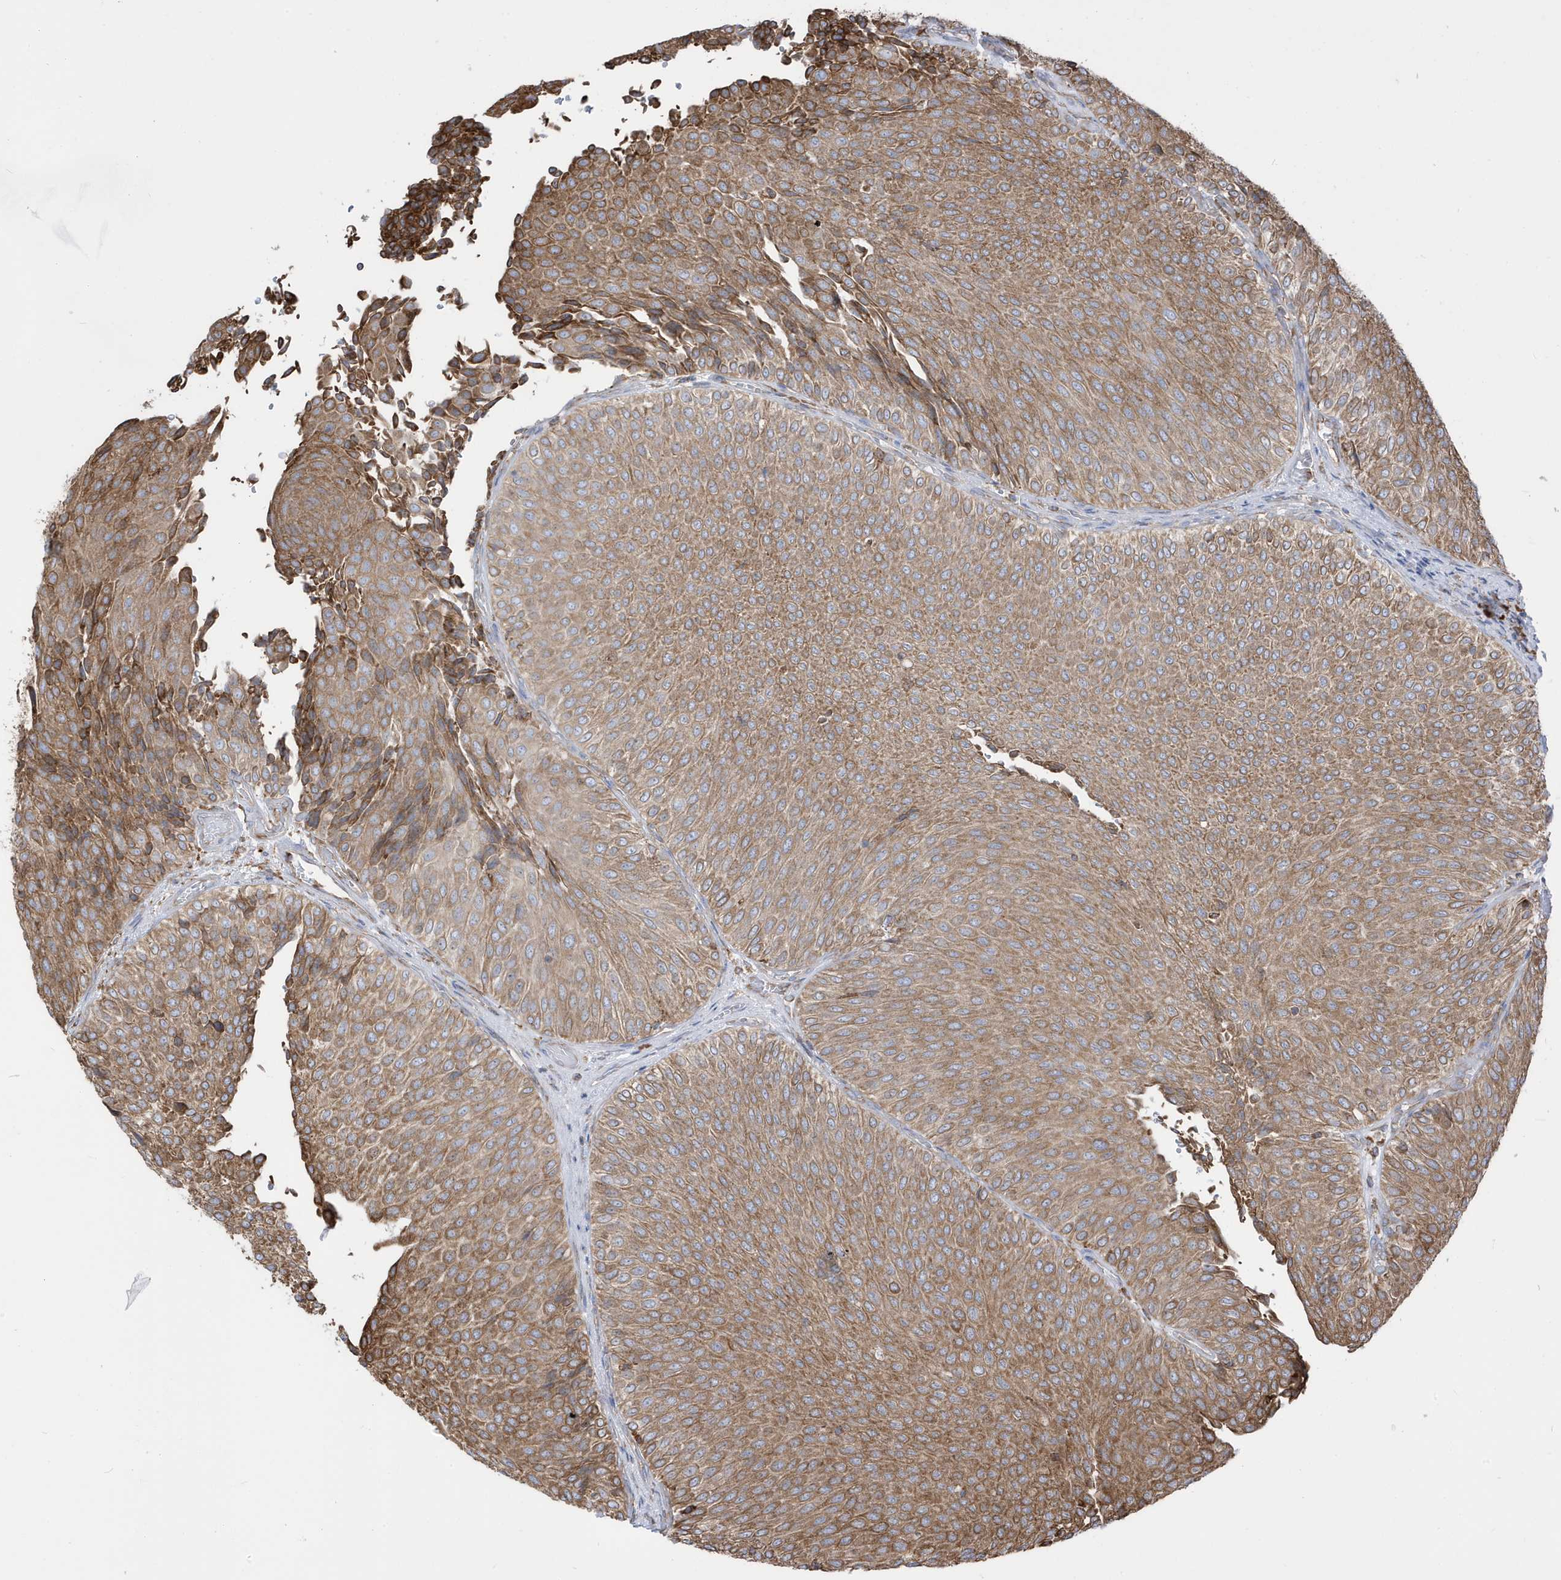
{"staining": {"intensity": "moderate", "quantity": ">75%", "location": "cytoplasmic/membranous"}, "tissue": "urothelial cancer", "cell_type": "Tumor cells", "image_type": "cancer", "snomed": [{"axis": "morphology", "description": "Urothelial carcinoma, Low grade"}, {"axis": "topography", "description": "Urinary bladder"}], "caption": "Urothelial cancer stained with a protein marker demonstrates moderate staining in tumor cells.", "gene": "PDIA6", "patient": {"sex": "male", "age": 78}}